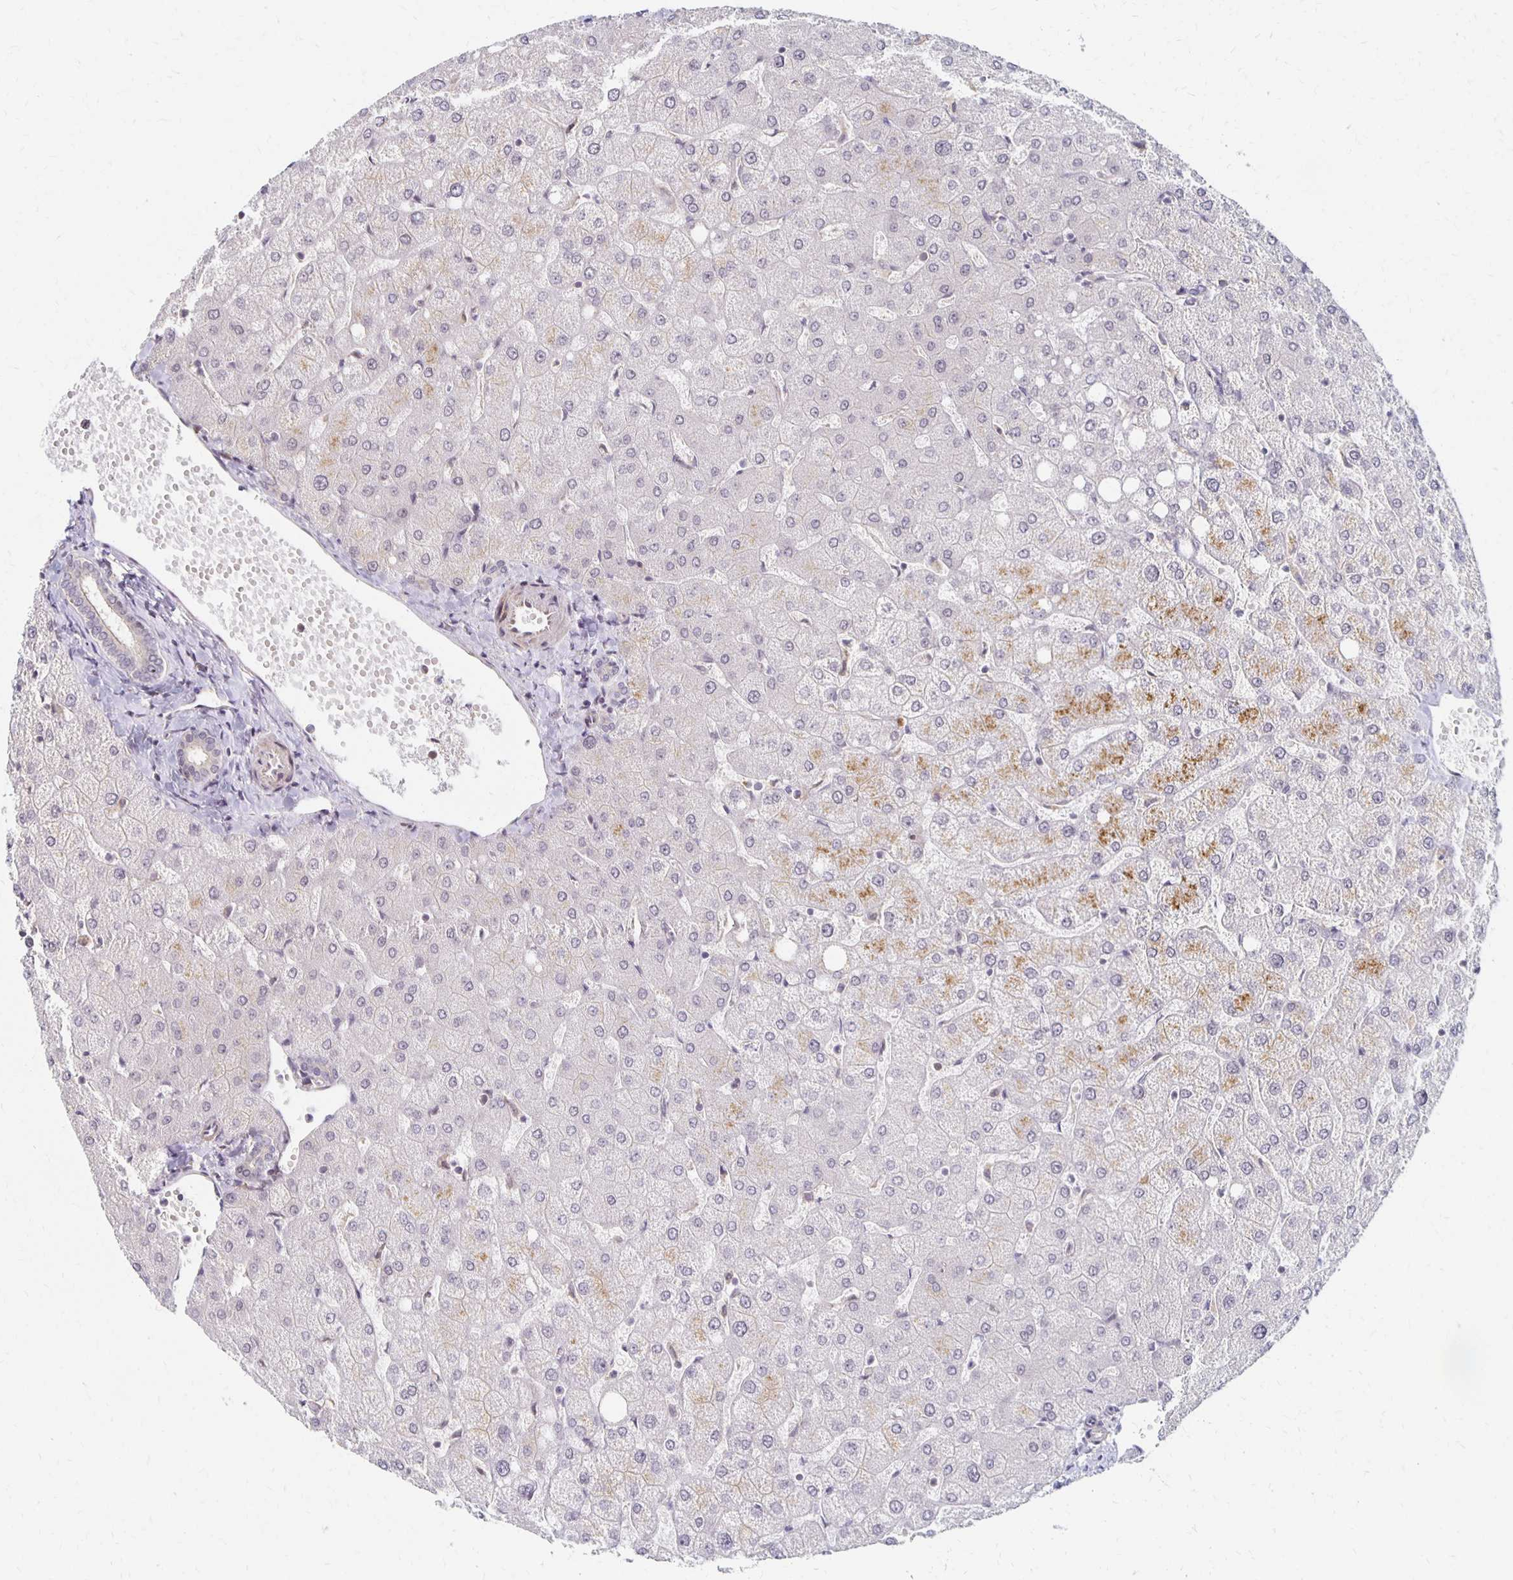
{"staining": {"intensity": "negative", "quantity": "none", "location": "none"}, "tissue": "liver", "cell_type": "Cholangiocytes", "image_type": "normal", "snomed": [{"axis": "morphology", "description": "Normal tissue, NOS"}, {"axis": "topography", "description": "Liver"}], "caption": "Immunohistochemistry of normal liver displays no positivity in cholangiocytes.", "gene": "PRKCB", "patient": {"sex": "female", "age": 54}}